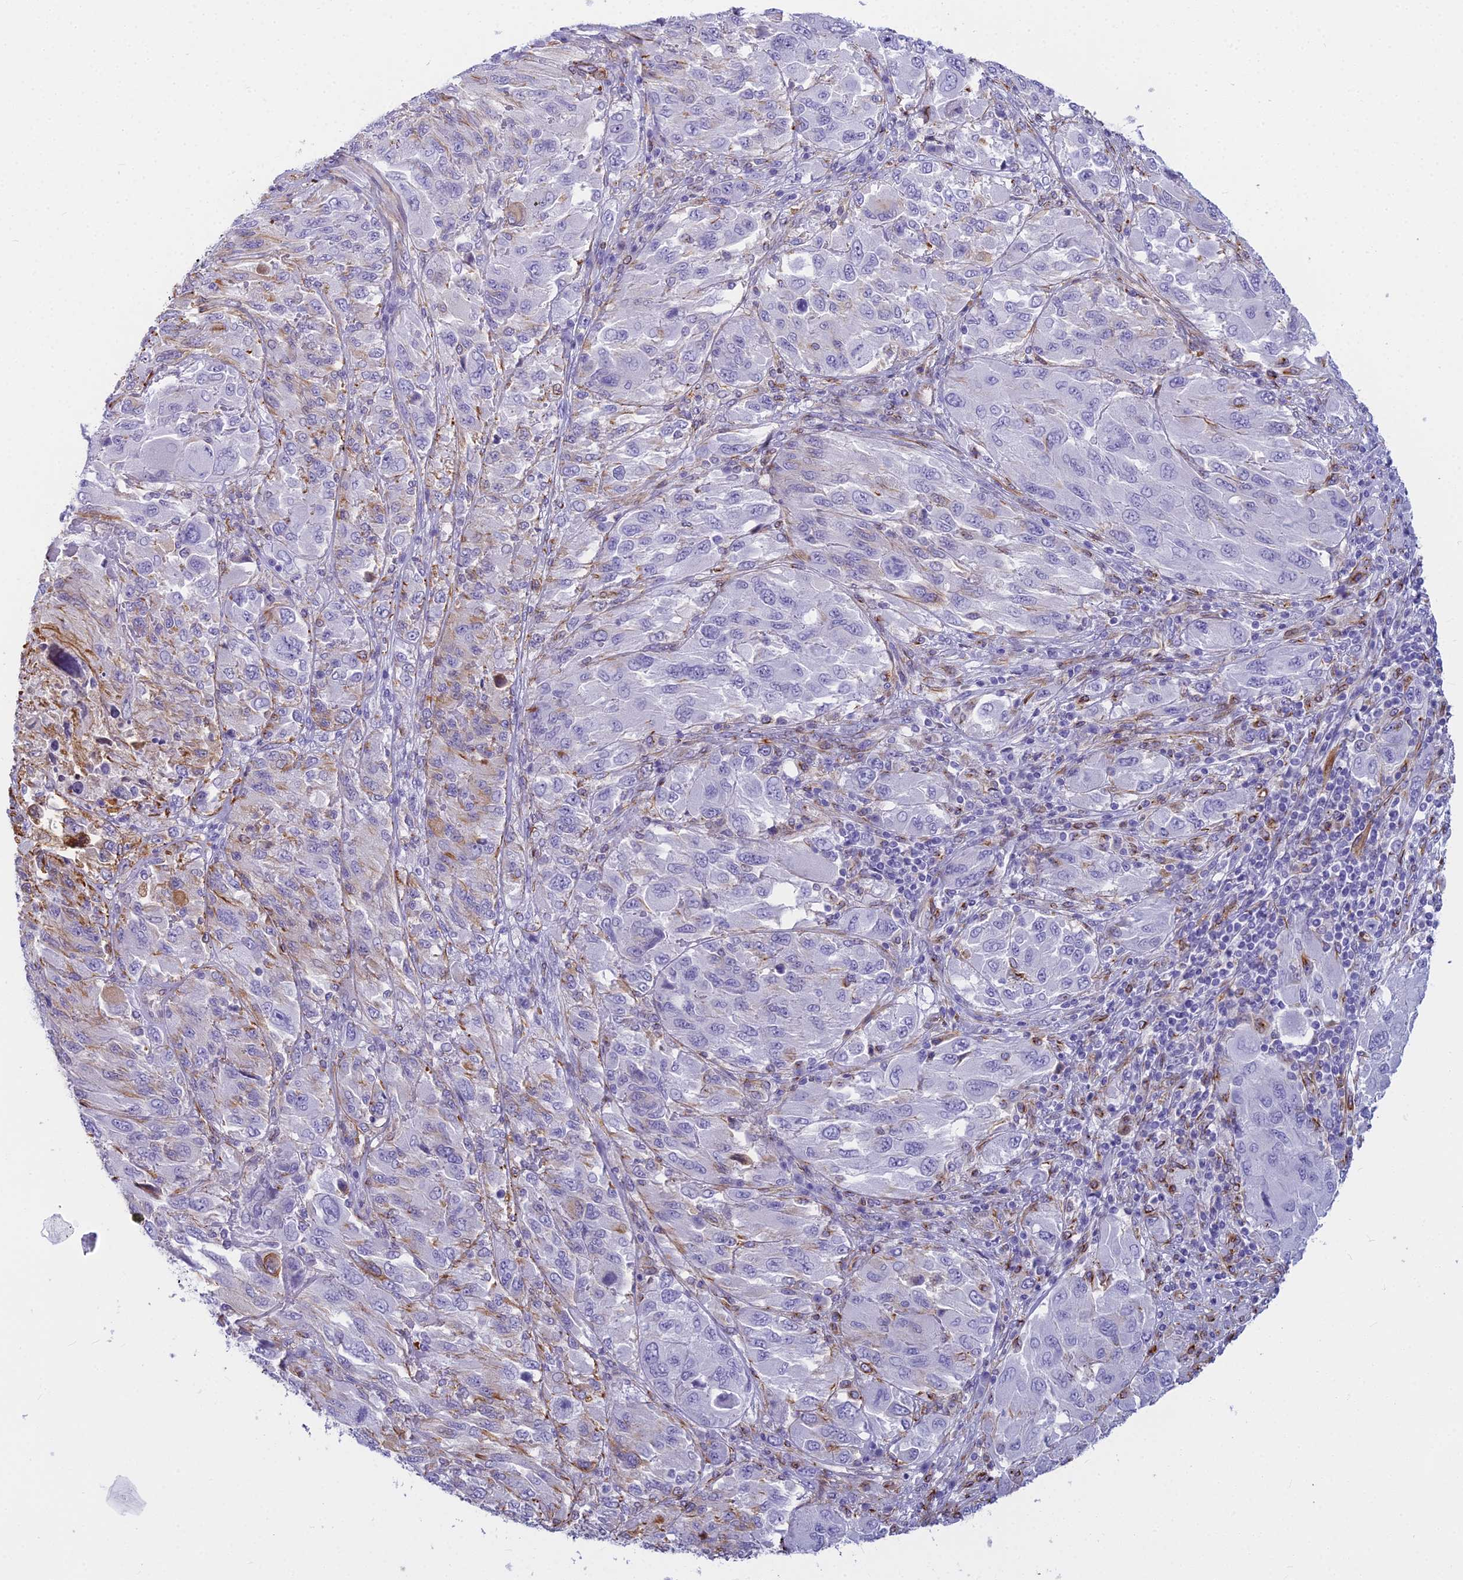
{"staining": {"intensity": "negative", "quantity": "none", "location": "none"}, "tissue": "melanoma", "cell_type": "Tumor cells", "image_type": "cancer", "snomed": [{"axis": "morphology", "description": "Malignant melanoma, NOS"}, {"axis": "topography", "description": "Skin"}], "caption": "Immunohistochemistry (IHC) image of neoplastic tissue: melanoma stained with DAB reveals no significant protein expression in tumor cells.", "gene": "EVI2A", "patient": {"sex": "female", "age": 91}}